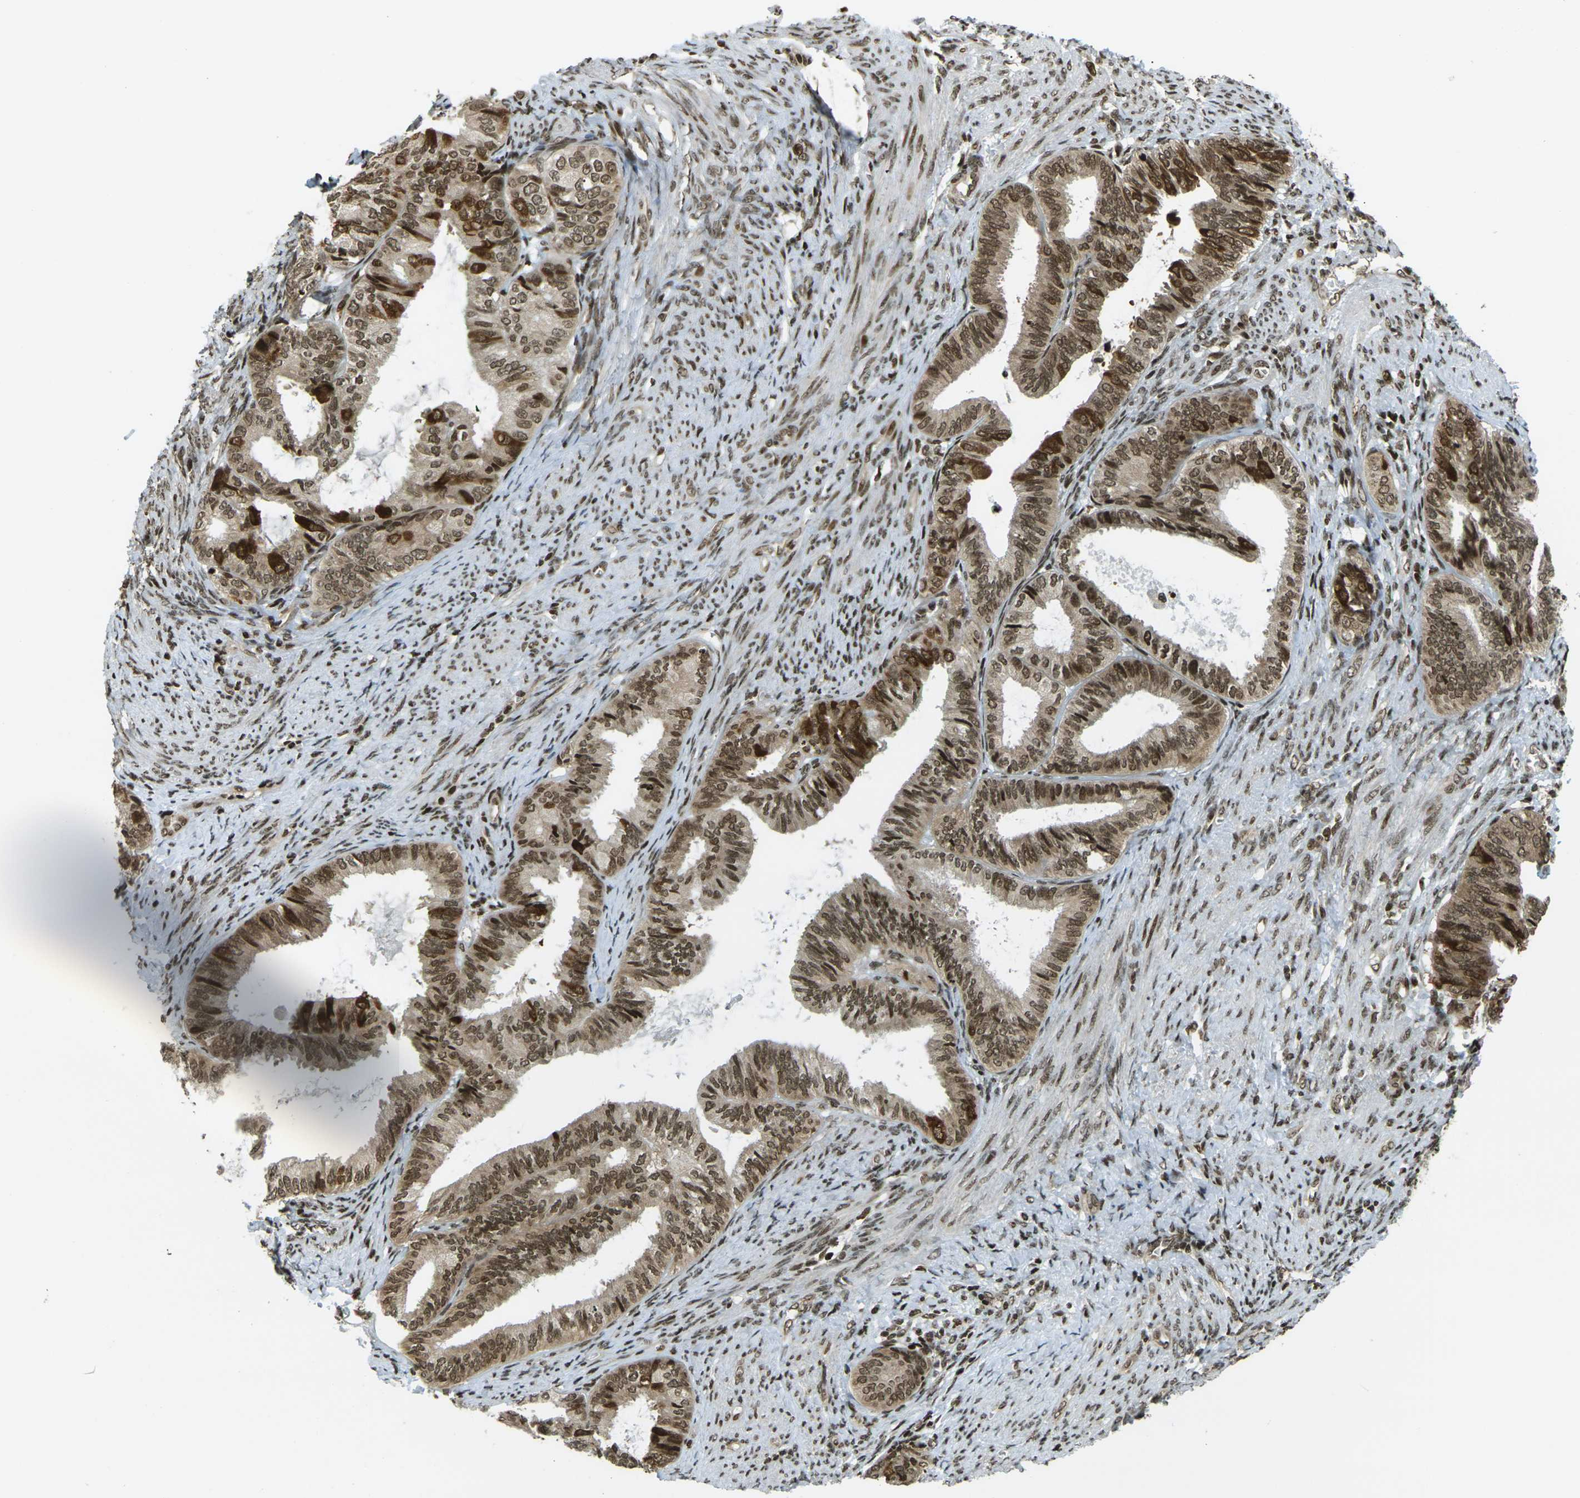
{"staining": {"intensity": "moderate", "quantity": ">75%", "location": "cytoplasmic/membranous,nuclear"}, "tissue": "endometrial cancer", "cell_type": "Tumor cells", "image_type": "cancer", "snomed": [{"axis": "morphology", "description": "Adenocarcinoma, NOS"}, {"axis": "topography", "description": "Endometrium"}], "caption": "An immunohistochemistry (IHC) image of neoplastic tissue is shown. Protein staining in brown highlights moderate cytoplasmic/membranous and nuclear positivity in endometrial cancer within tumor cells. (DAB (3,3'-diaminobenzidine) IHC with brightfield microscopy, high magnification).", "gene": "RUVBL2", "patient": {"sex": "female", "age": 86}}